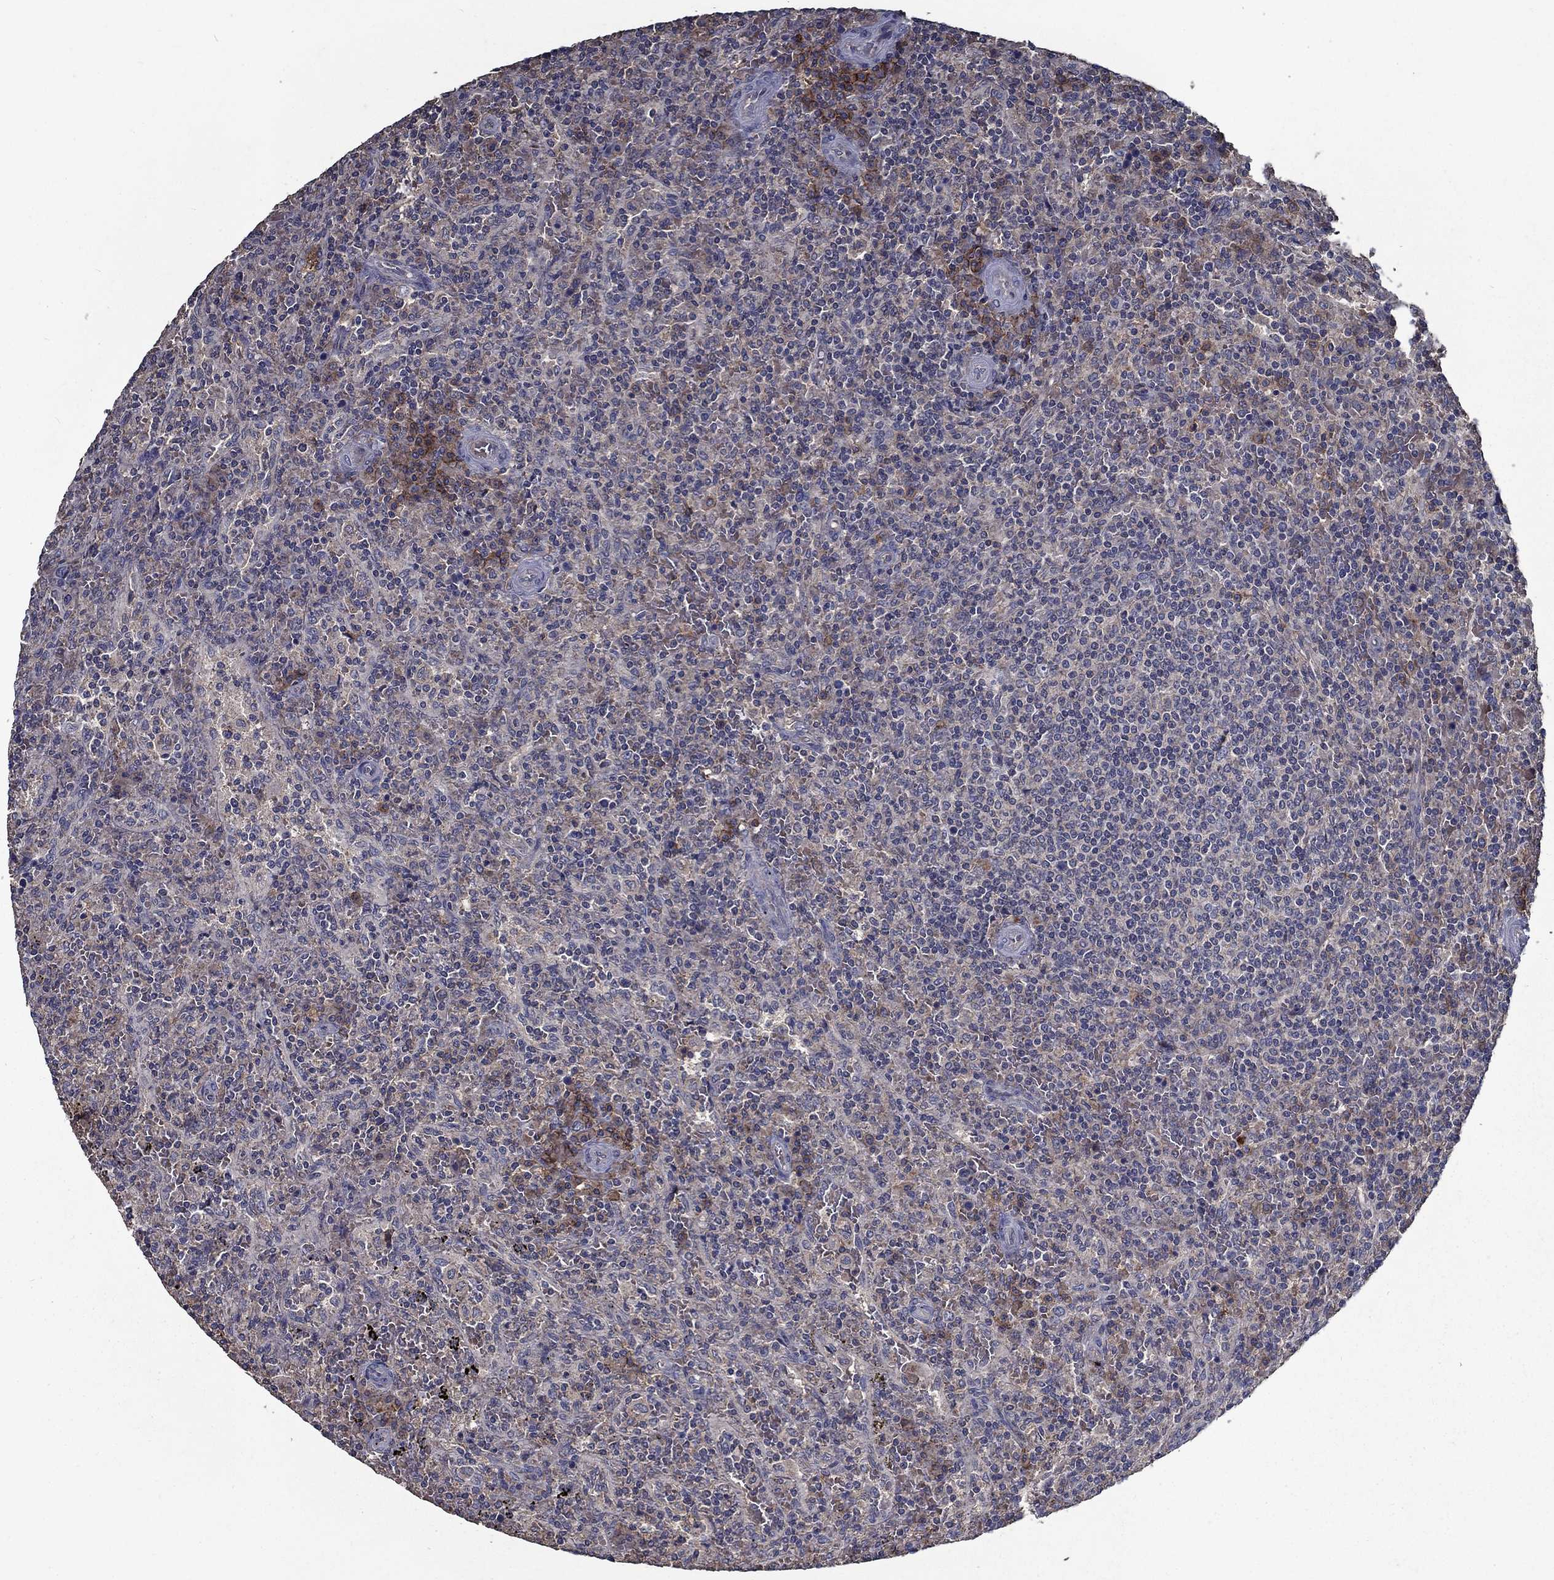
{"staining": {"intensity": "moderate", "quantity": "<25%", "location": "cytoplasmic/membranous"}, "tissue": "lymphoma", "cell_type": "Tumor cells", "image_type": "cancer", "snomed": [{"axis": "morphology", "description": "Malignant lymphoma, non-Hodgkin's type, Low grade"}, {"axis": "topography", "description": "Spleen"}], "caption": "Human lymphoma stained with a brown dye shows moderate cytoplasmic/membranous positive positivity in approximately <25% of tumor cells.", "gene": "SLC44A1", "patient": {"sex": "male", "age": 62}}